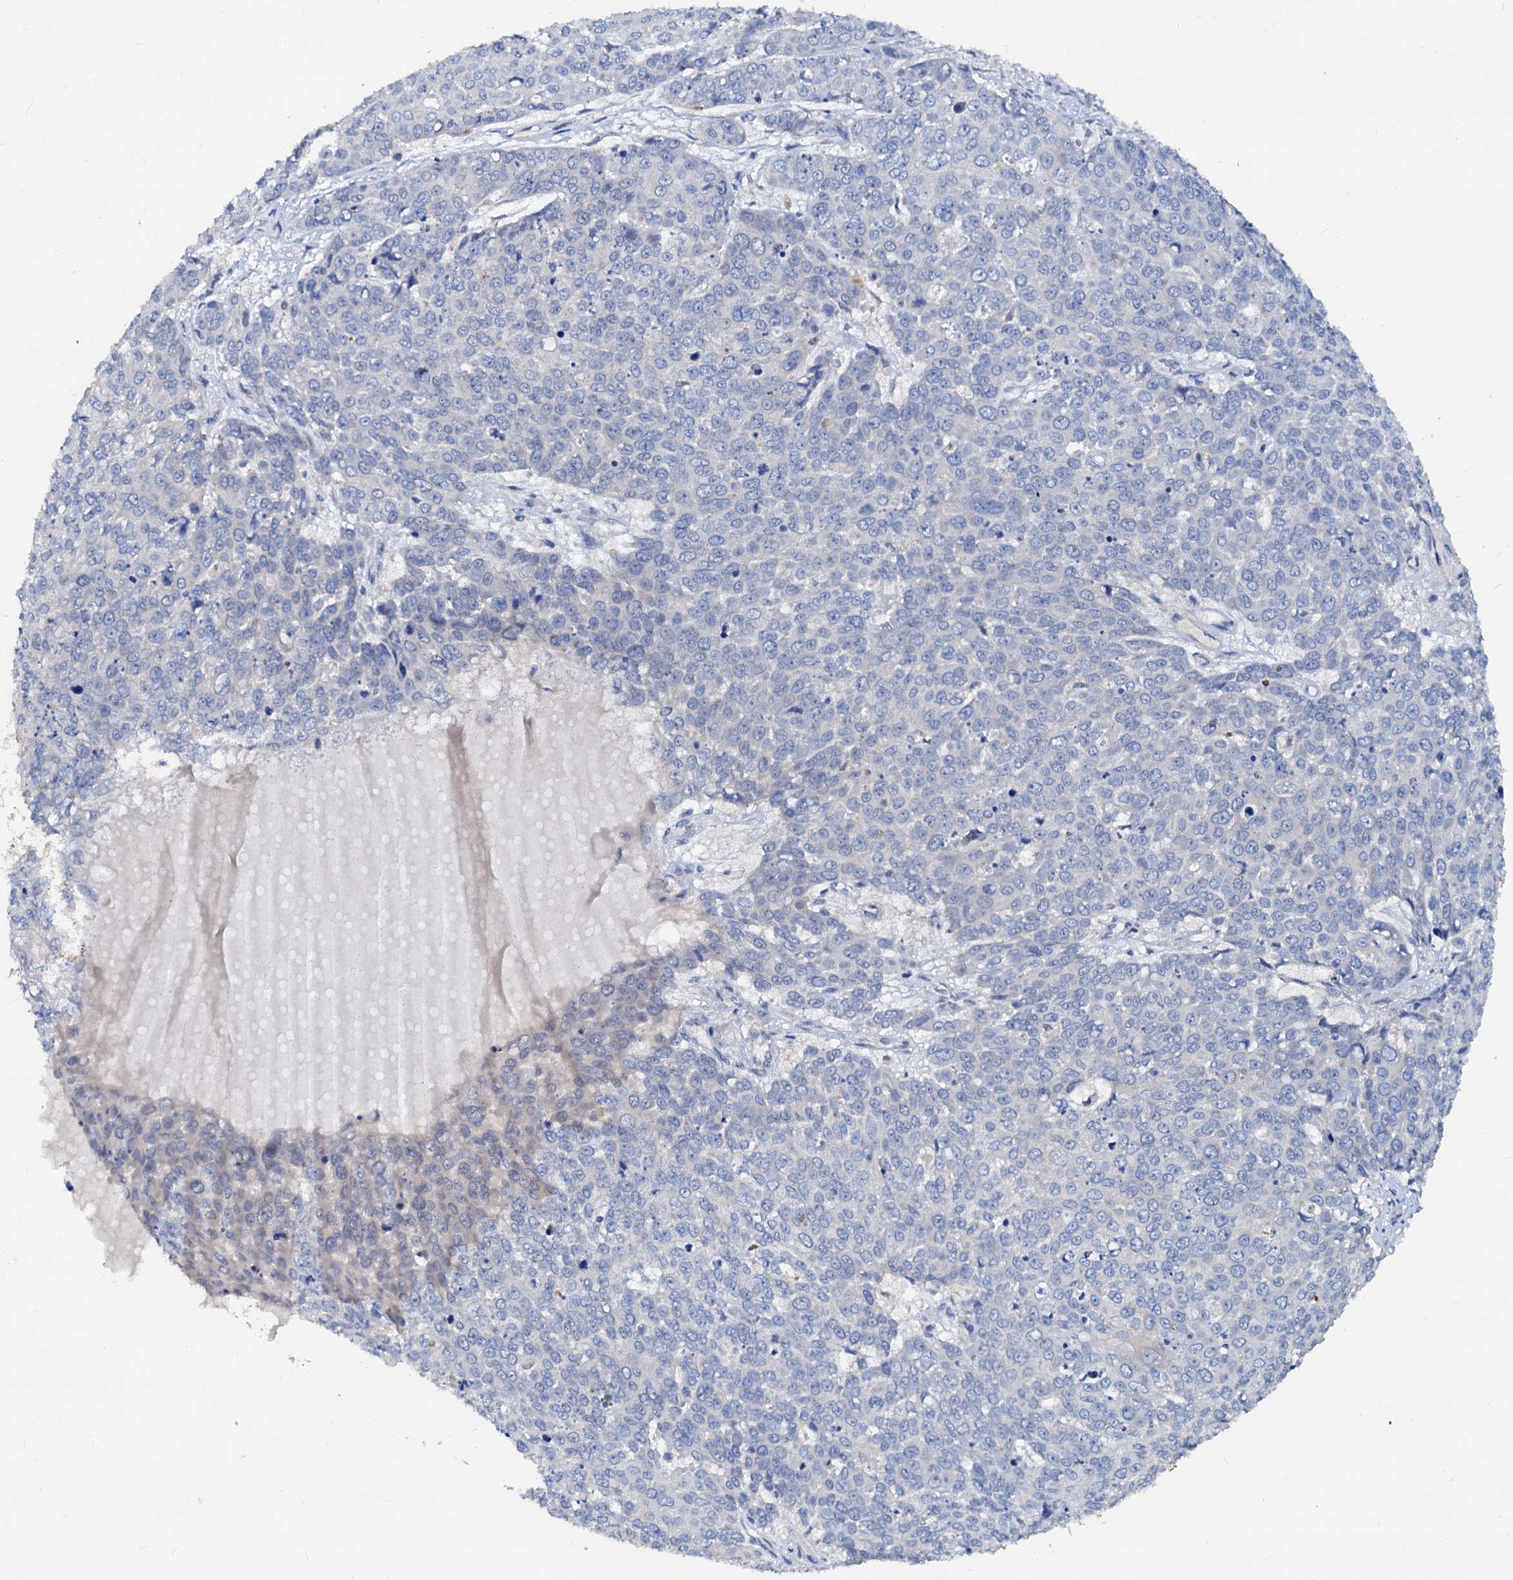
{"staining": {"intensity": "negative", "quantity": "none", "location": "none"}, "tissue": "skin cancer", "cell_type": "Tumor cells", "image_type": "cancer", "snomed": [{"axis": "morphology", "description": "Squamous cell carcinoma, NOS"}, {"axis": "topography", "description": "Skin"}], "caption": "This is a histopathology image of IHC staining of squamous cell carcinoma (skin), which shows no expression in tumor cells.", "gene": "PTGES3", "patient": {"sex": "male", "age": 71}}